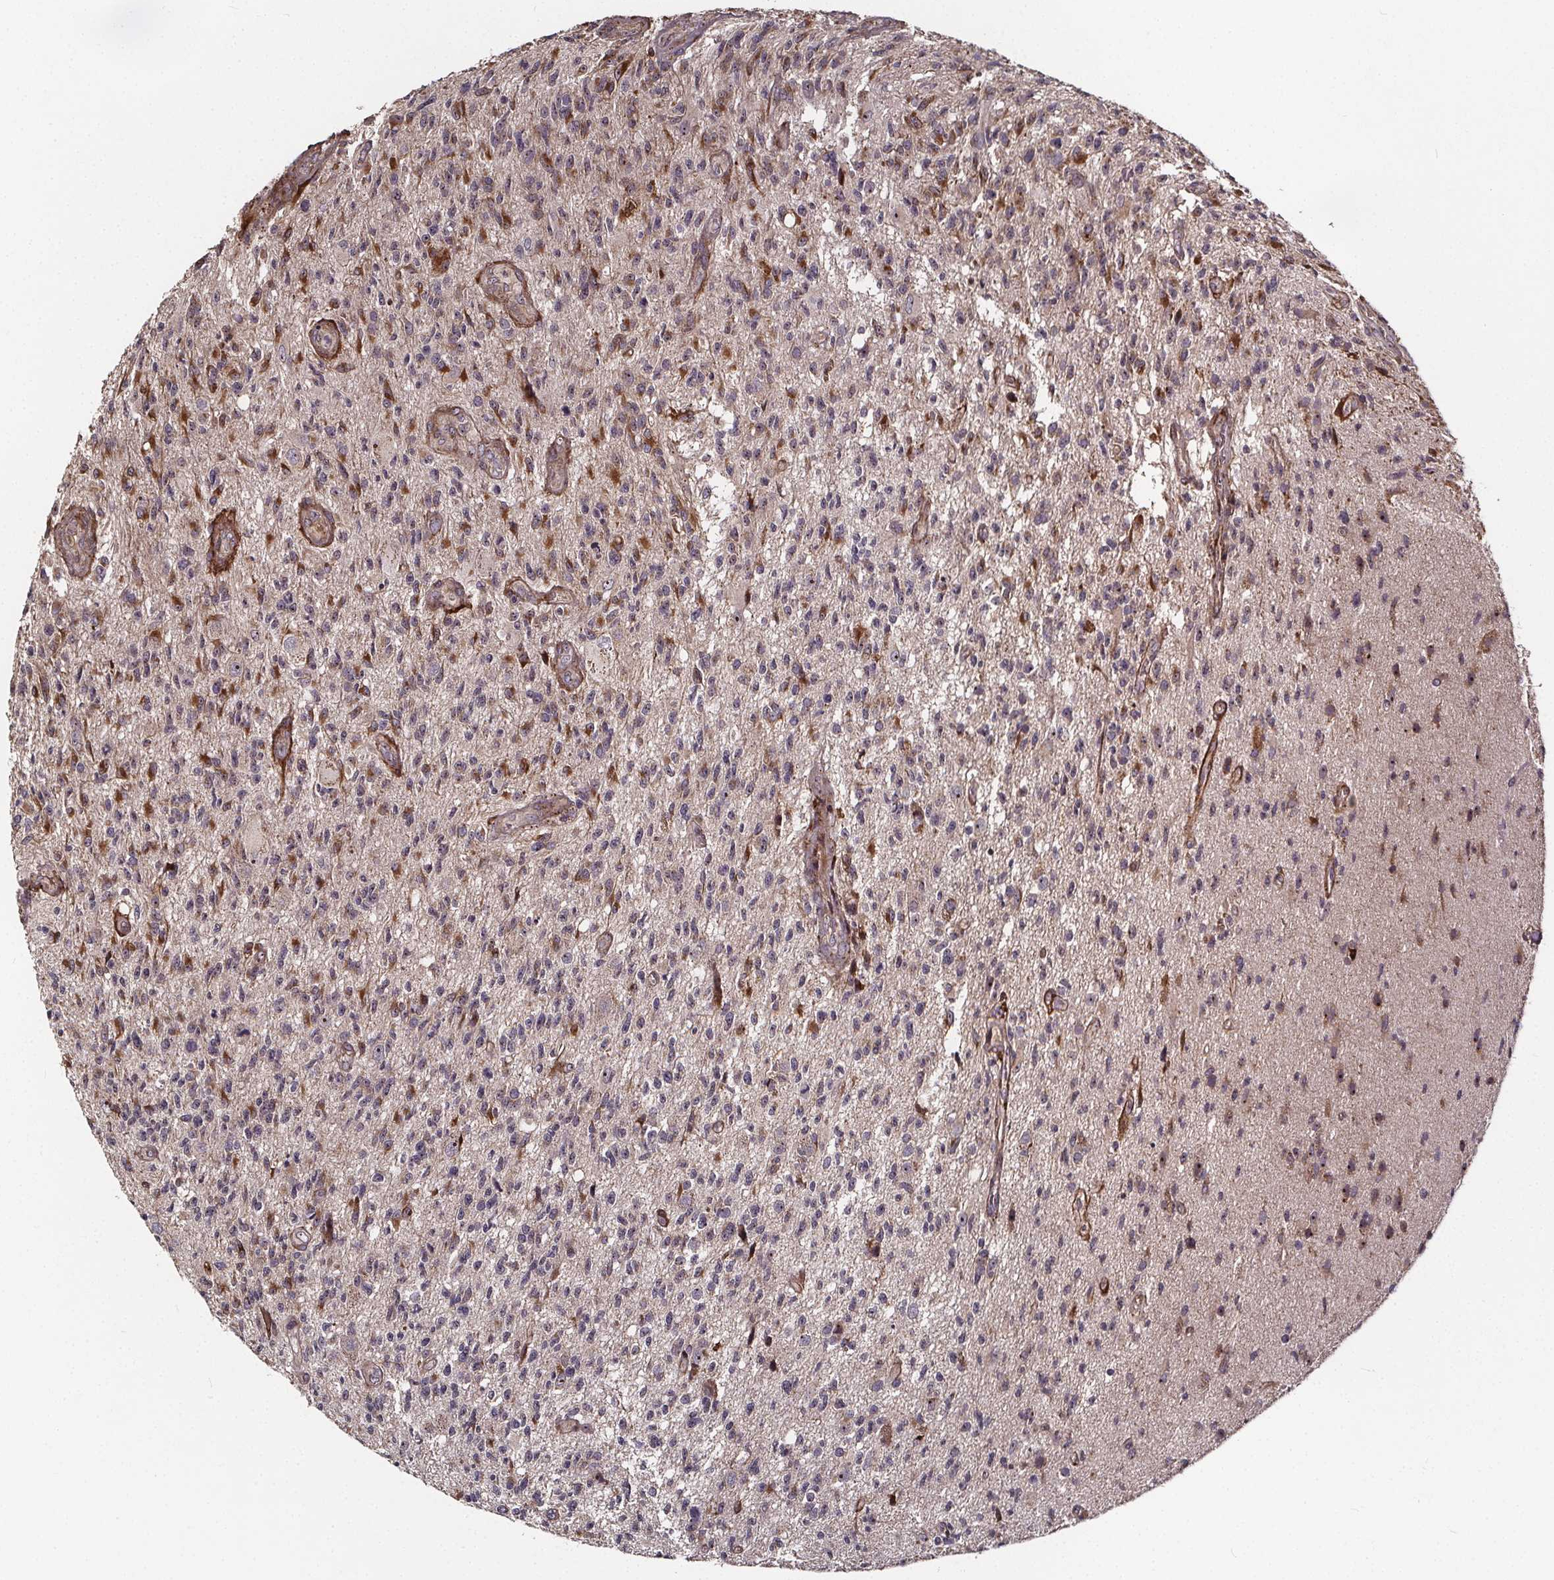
{"staining": {"intensity": "negative", "quantity": "none", "location": "none"}, "tissue": "glioma", "cell_type": "Tumor cells", "image_type": "cancer", "snomed": [{"axis": "morphology", "description": "Glioma, malignant, High grade"}, {"axis": "topography", "description": "Brain"}], "caption": "Immunohistochemical staining of human malignant glioma (high-grade) displays no significant staining in tumor cells.", "gene": "AEBP1", "patient": {"sex": "male", "age": 56}}